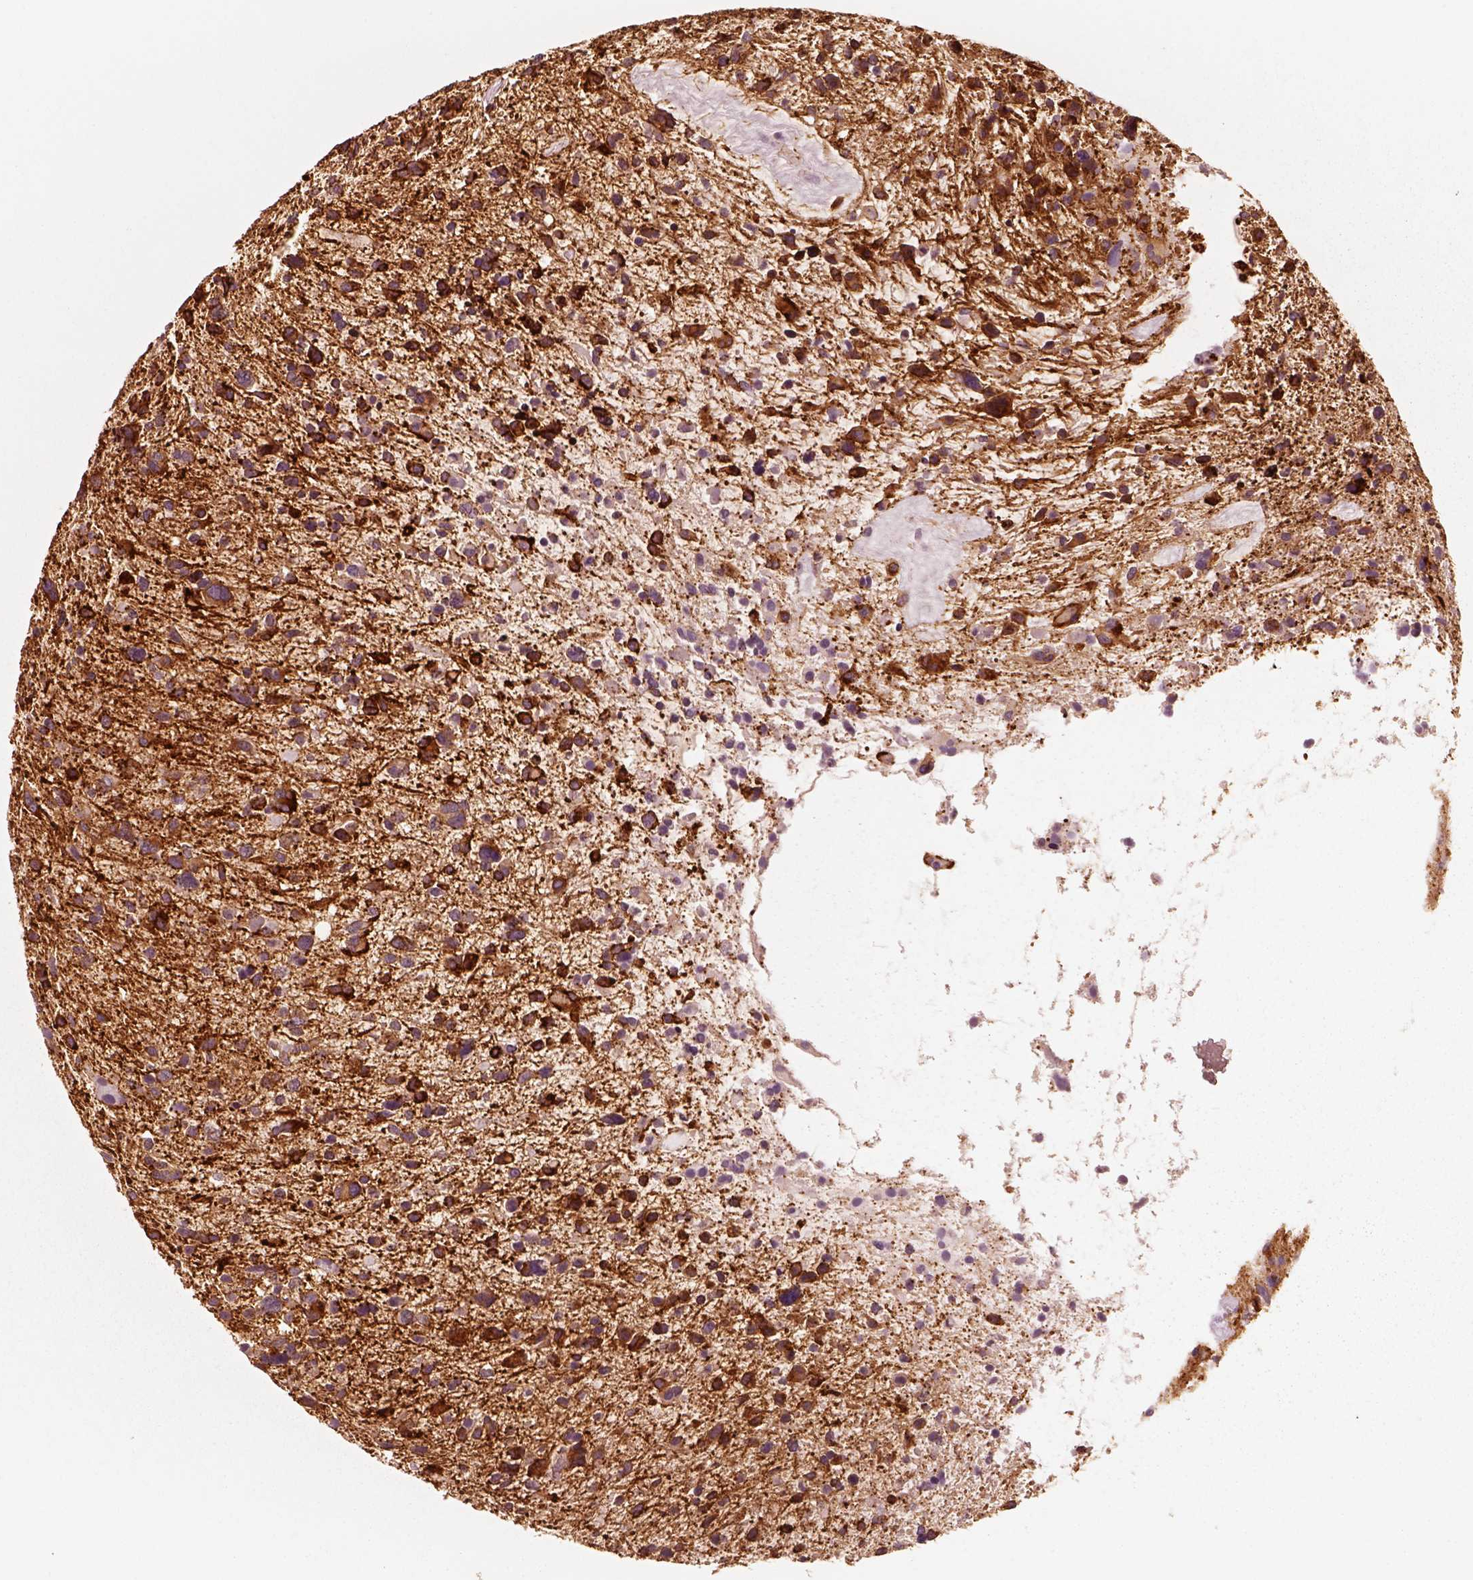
{"staining": {"intensity": "moderate", "quantity": ">75%", "location": "cytoplasmic/membranous"}, "tissue": "glioma", "cell_type": "Tumor cells", "image_type": "cancer", "snomed": [{"axis": "morphology", "description": "Glioma, malignant, High grade"}, {"axis": "topography", "description": "Brain"}], "caption": "The immunohistochemical stain labels moderate cytoplasmic/membranous expression in tumor cells of malignant glioma (high-grade) tissue.", "gene": "DNAAF9", "patient": {"sex": "female", "age": 11}}